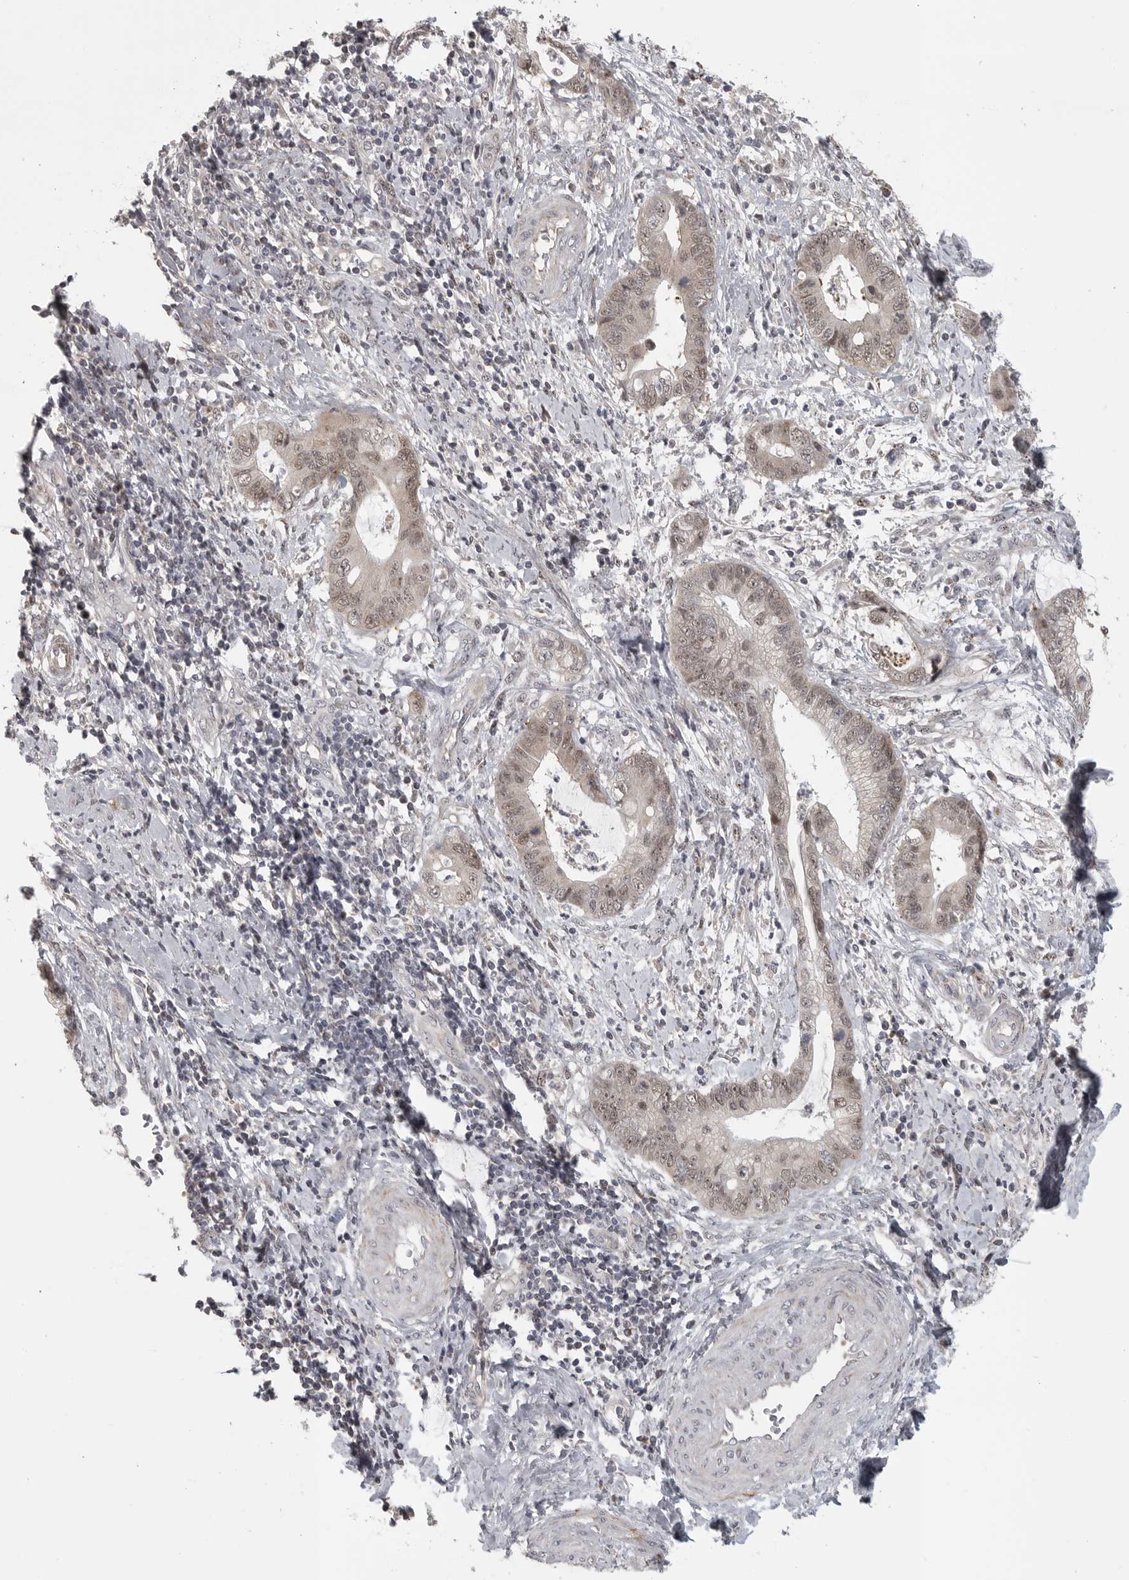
{"staining": {"intensity": "weak", "quantity": ">75%", "location": "cytoplasmic/membranous,nuclear"}, "tissue": "cervical cancer", "cell_type": "Tumor cells", "image_type": "cancer", "snomed": [{"axis": "morphology", "description": "Adenocarcinoma, NOS"}, {"axis": "topography", "description": "Cervix"}], "caption": "Tumor cells exhibit weak cytoplasmic/membranous and nuclear positivity in about >75% of cells in cervical cancer.", "gene": "POLE2", "patient": {"sex": "female", "age": 44}}